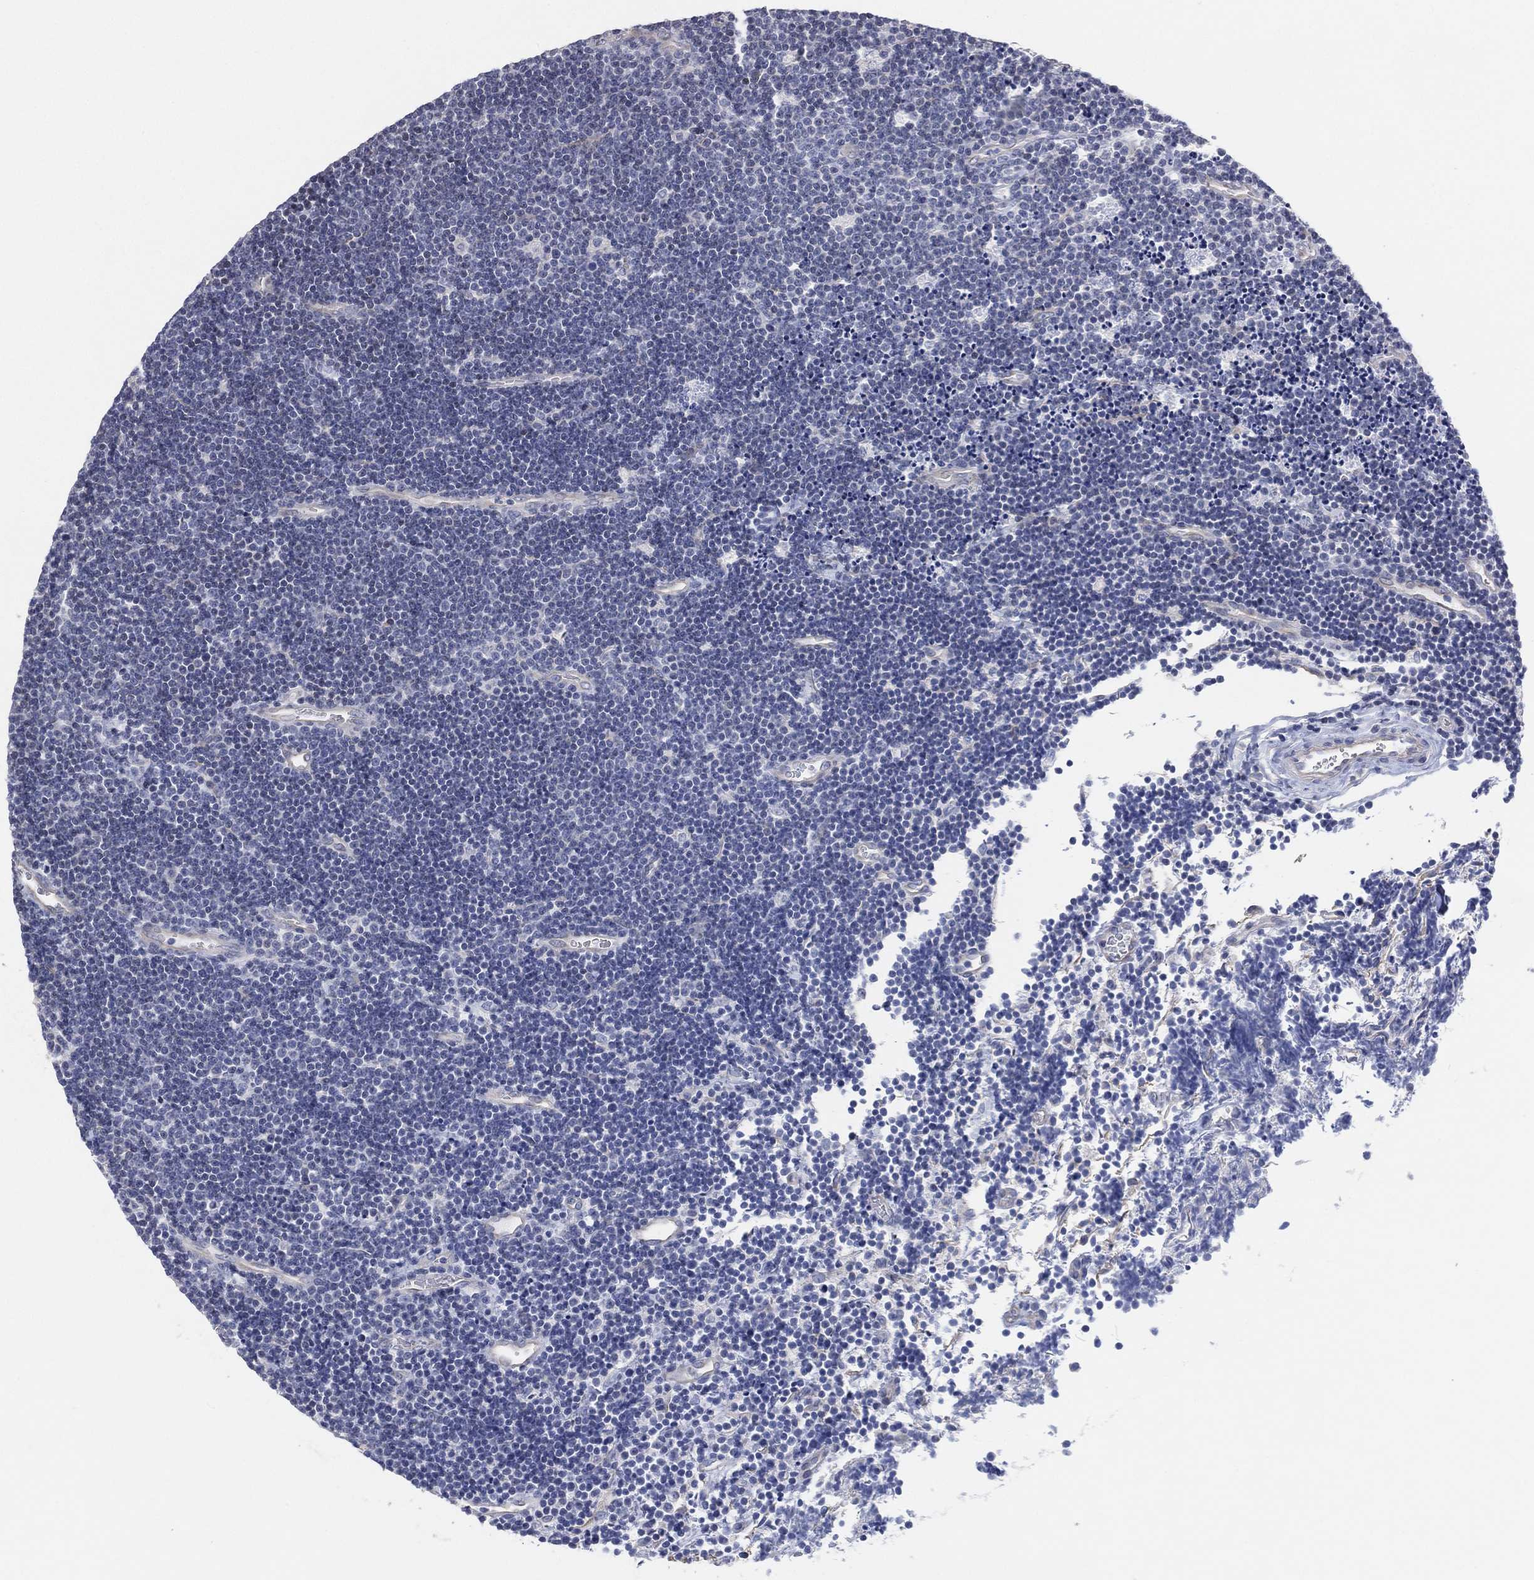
{"staining": {"intensity": "negative", "quantity": "none", "location": "none"}, "tissue": "lymphoma", "cell_type": "Tumor cells", "image_type": "cancer", "snomed": [{"axis": "morphology", "description": "Malignant lymphoma, non-Hodgkin's type, Low grade"}, {"axis": "topography", "description": "Brain"}], "caption": "This is a image of immunohistochemistry staining of malignant lymphoma, non-Hodgkin's type (low-grade), which shows no staining in tumor cells. The staining was performed using DAB to visualize the protein expression in brown, while the nuclei were stained in blue with hematoxylin (Magnification: 20x).", "gene": "CFTR", "patient": {"sex": "female", "age": 66}}